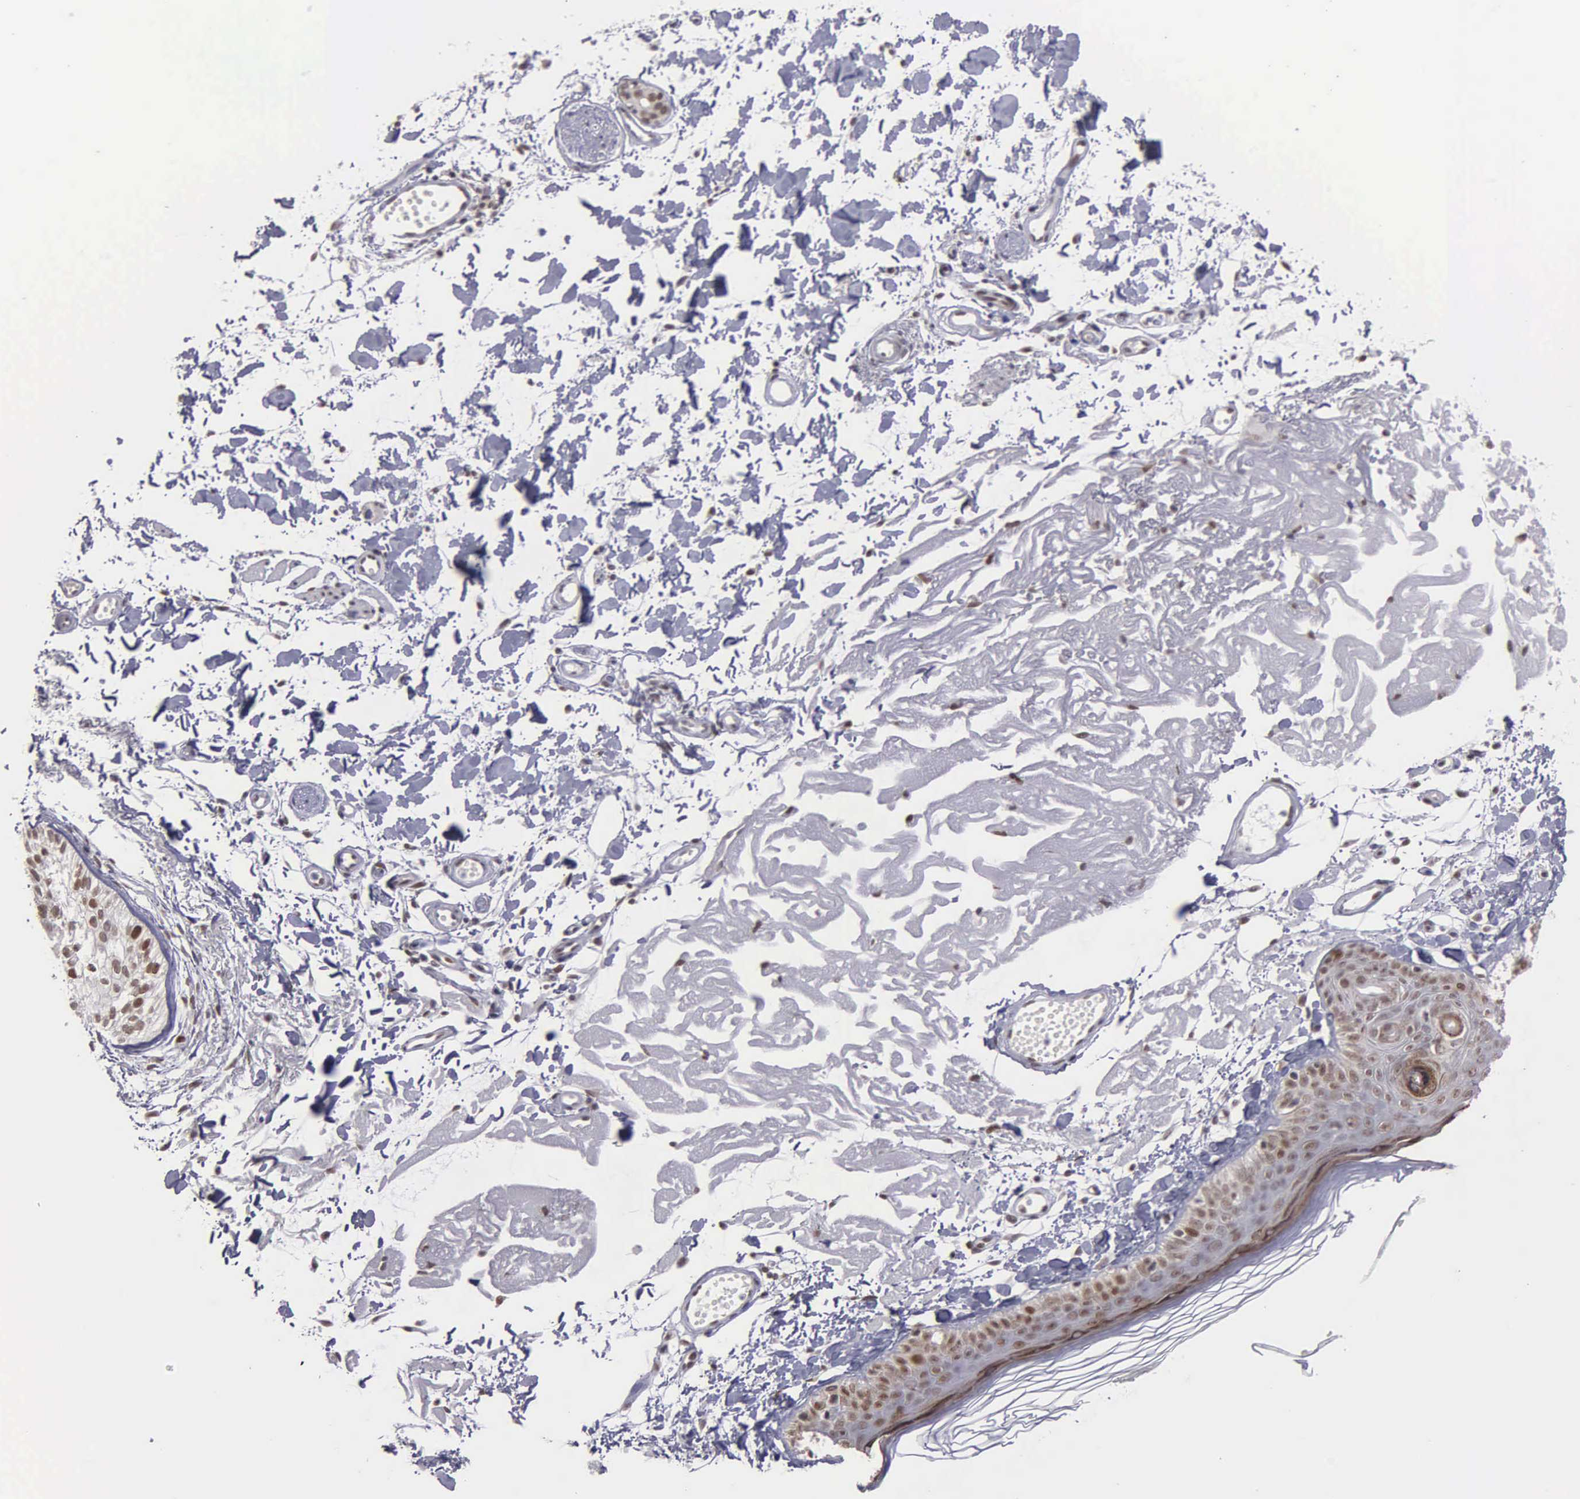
{"staining": {"intensity": "moderate", "quantity": ">75%", "location": "nuclear"}, "tissue": "skin", "cell_type": "Fibroblasts", "image_type": "normal", "snomed": [{"axis": "morphology", "description": "Normal tissue, NOS"}, {"axis": "topography", "description": "Skin"}], "caption": "A medium amount of moderate nuclear expression is seen in about >75% of fibroblasts in unremarkable skin. The staining was performed using DAB (3,3'-diaminobenzidine), with brown indicating positive protein expression. Nuclei are stained blue with hematoxylin.", "gene": "UBR7", "patient": {"sex": "male", "age": 83}}